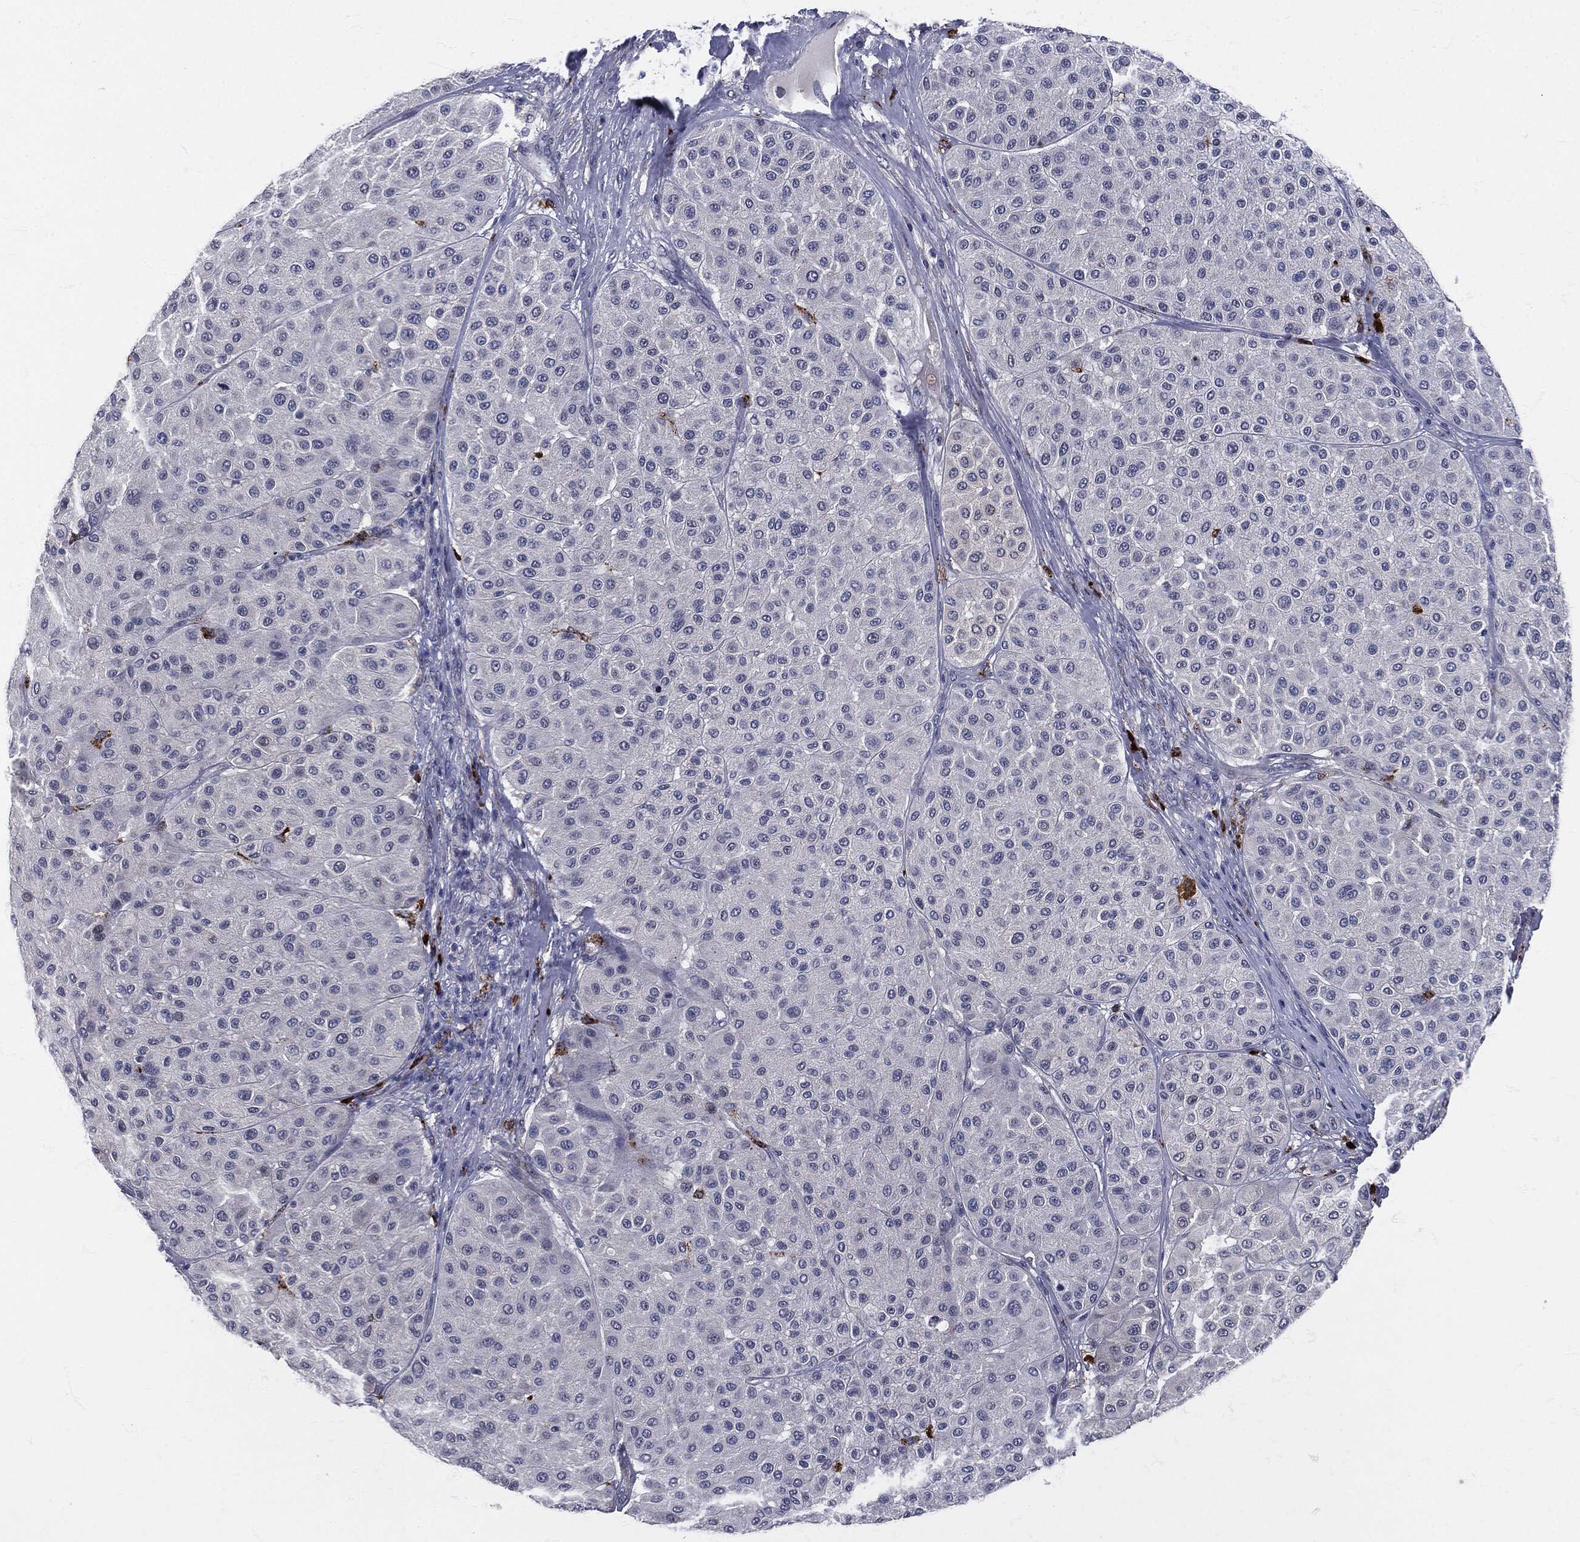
{"staining": {"intensity": "negative", "quantity": "none", "location": "none"}, "tissue": "melanoma", "cell_type": "Tumor cells", "image_type": "cancer", "snomed": [{"axis": "morphology", "description": "Malignant melanoma, Metastatic site"}, {"axis": "topography", "description": "Smooth muscle"}], "caption": "High power microscopy micrograph of an immunohistochemistry (IHC) histopathology image of melanoma, revealing no significant staining in tumor cells. Brightfield microscopy of immunohistochemistry (IHC) stained with DAB (brown) and hematoxylin (blue), captured at high magnification.", "gene": "MPO", "patient": {"sex": "male", "age": 41}}